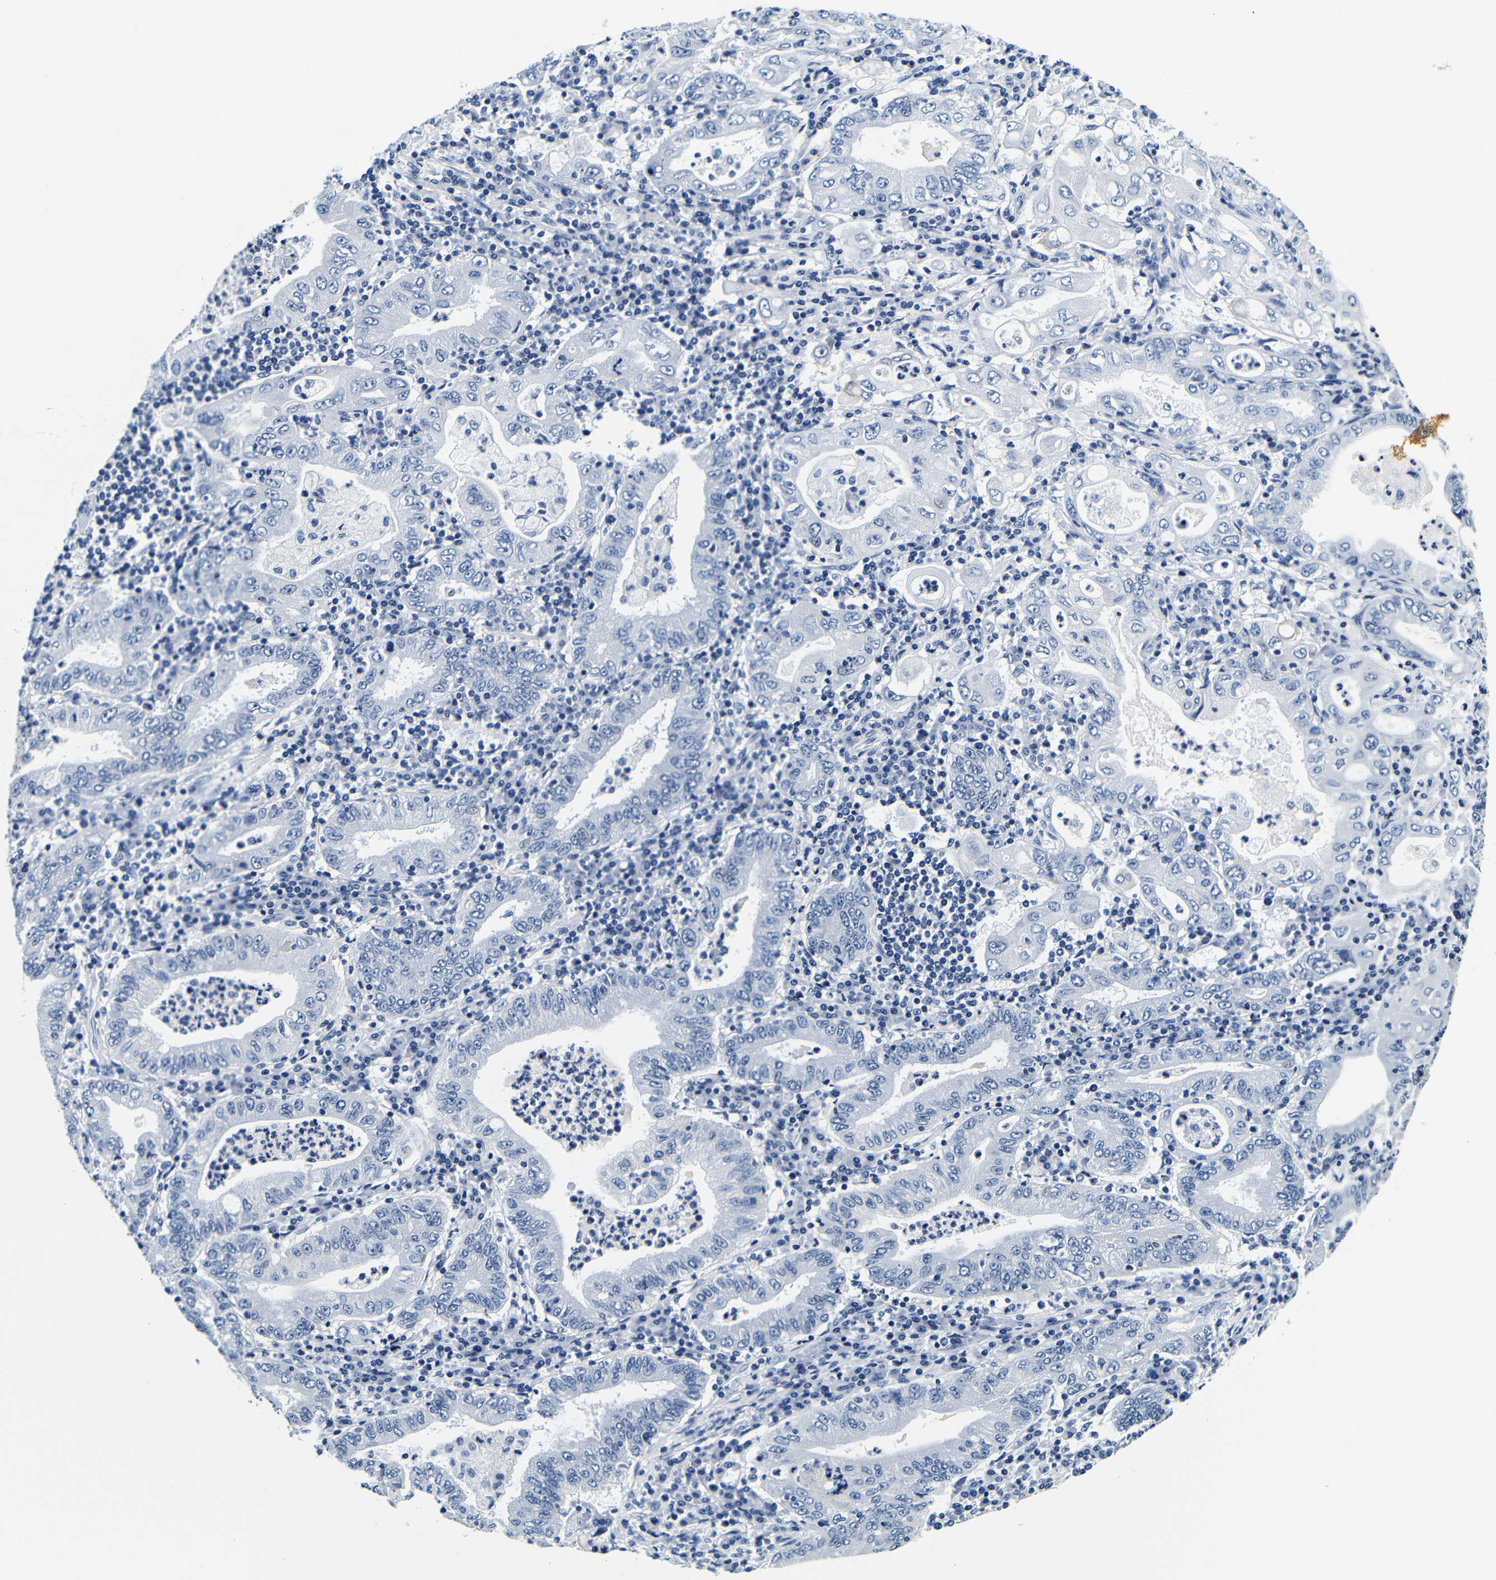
{"staining": {"intensity": "negative", "quantity": "none", "location": "none"}, "tissue": "stomach cancer", "cell_type": "Tumor cells", "image_type": "cancer", "snomed": [{"axis": "morphology", "description": "Normal tissue, NOS"}, {"axis": "morphology", "description": "Adenocarcinoma, NOS"}, {"axis": "topography", "description": "Esophagus"}, {"axis": "topography", "description": "Stomach, upper"}, {"axis": "topography", "description": "Peripheral nerve tissue"}], "caption": "IHC image of neoplastic tissue: stomach adenocarcinoma stained with DAB (3,3'-diaminobenzidine) shows no significant protein positivity in tumor cells.", "gene": "GP1BA", "patient": {"sex": "male", "age": 62}}